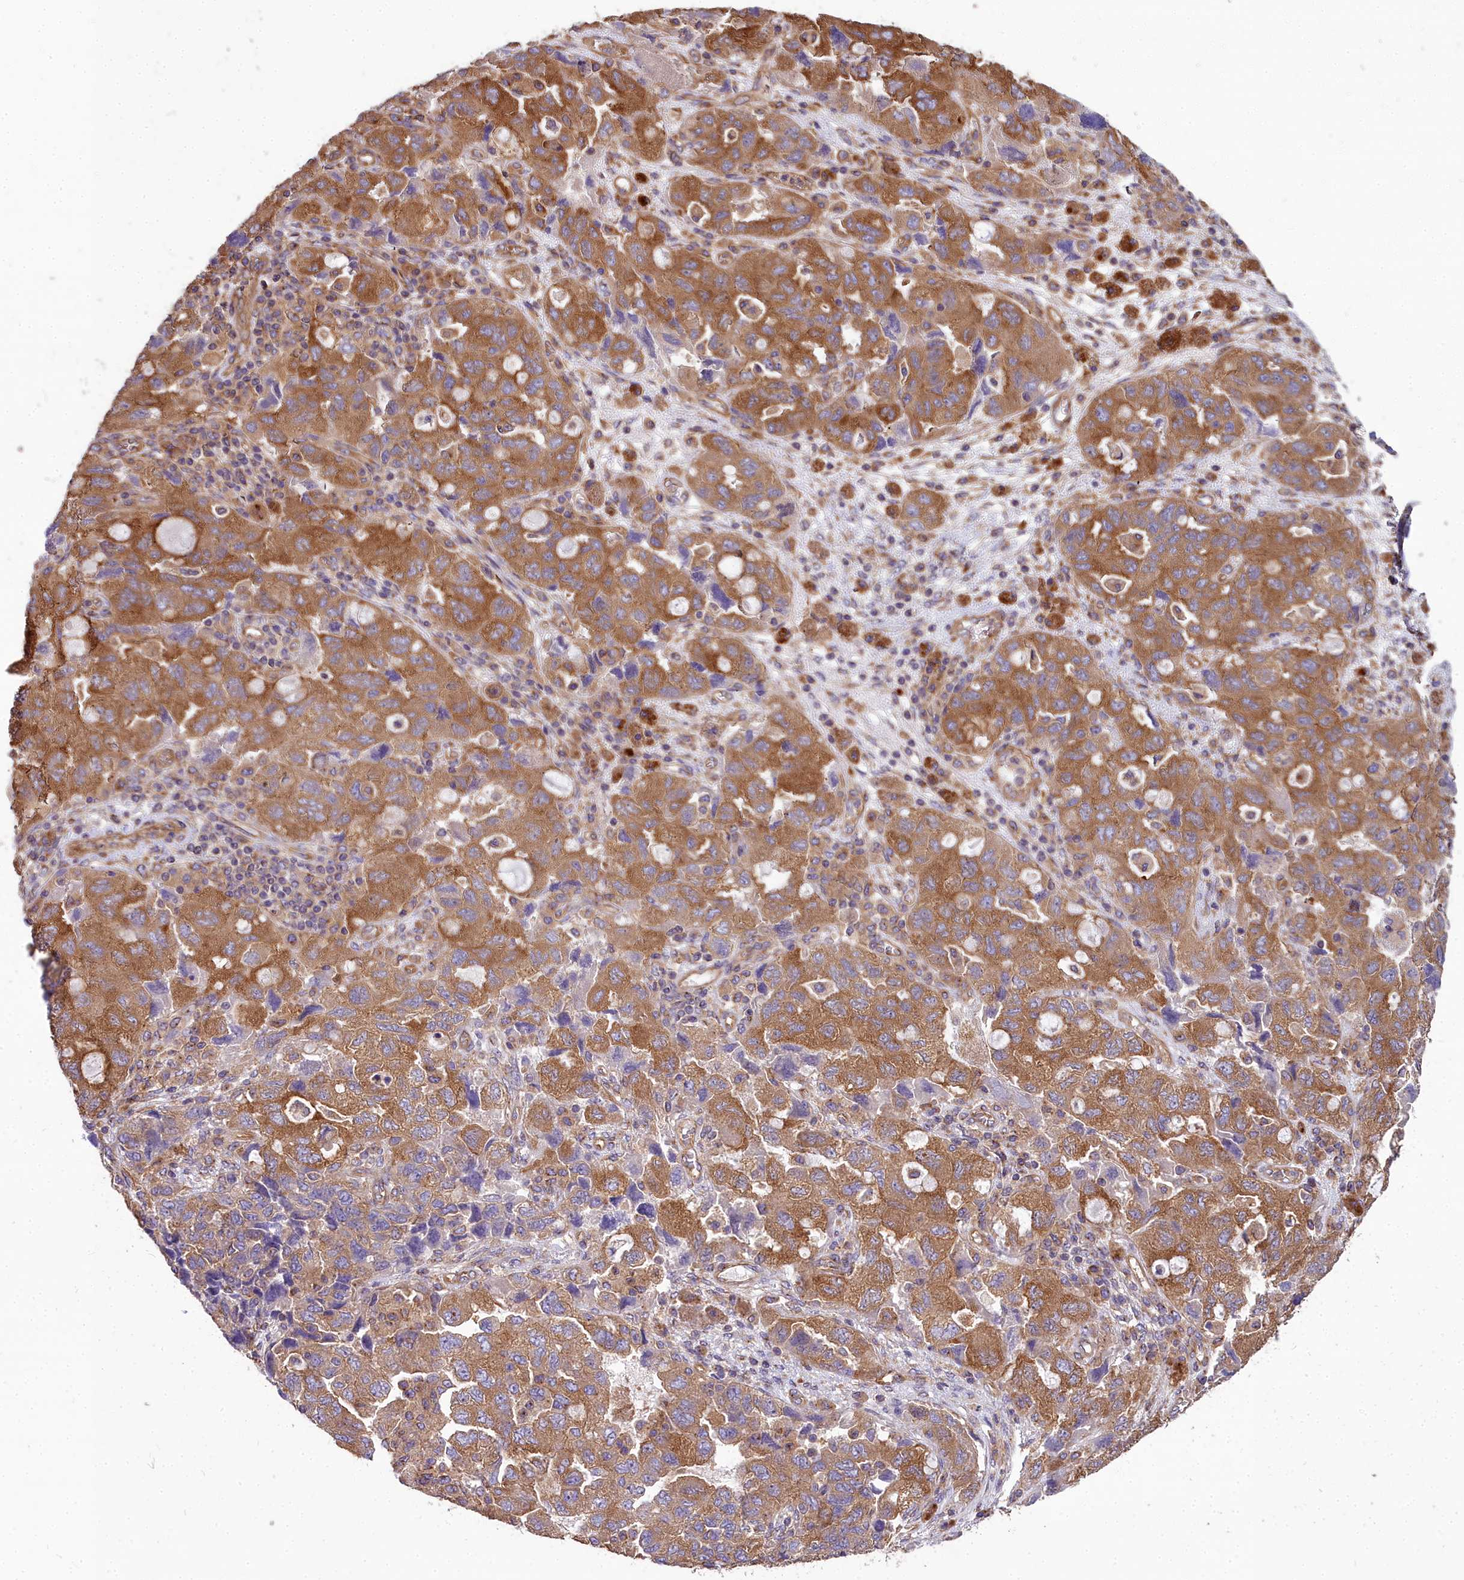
{"staining": {"intensity": "moderate", "quantity": ">75%", "location": "cytoplasmic/membranous"}, "tissue": "ovarian cancer", "cell_type": "Tumor cells", "image_type": "cancer", "snomed": [{"axis": "morphology", "description": "Carcinoma, NOS"}, {"axis": "morphology", "description": "Cystadenocarcinoma, serous, NOS"}, {"axis": "topography", "description": "Ovary"}], "caption": "A high-resolution micrograph shows immunohistochemistry staining of ovarian cancer, which demonstrates moderate cytoplasmic/membranous staining in about >75% of tumor cells.", "gene": "DCTN3", "patient": {"sex": "female", "age": 69}}